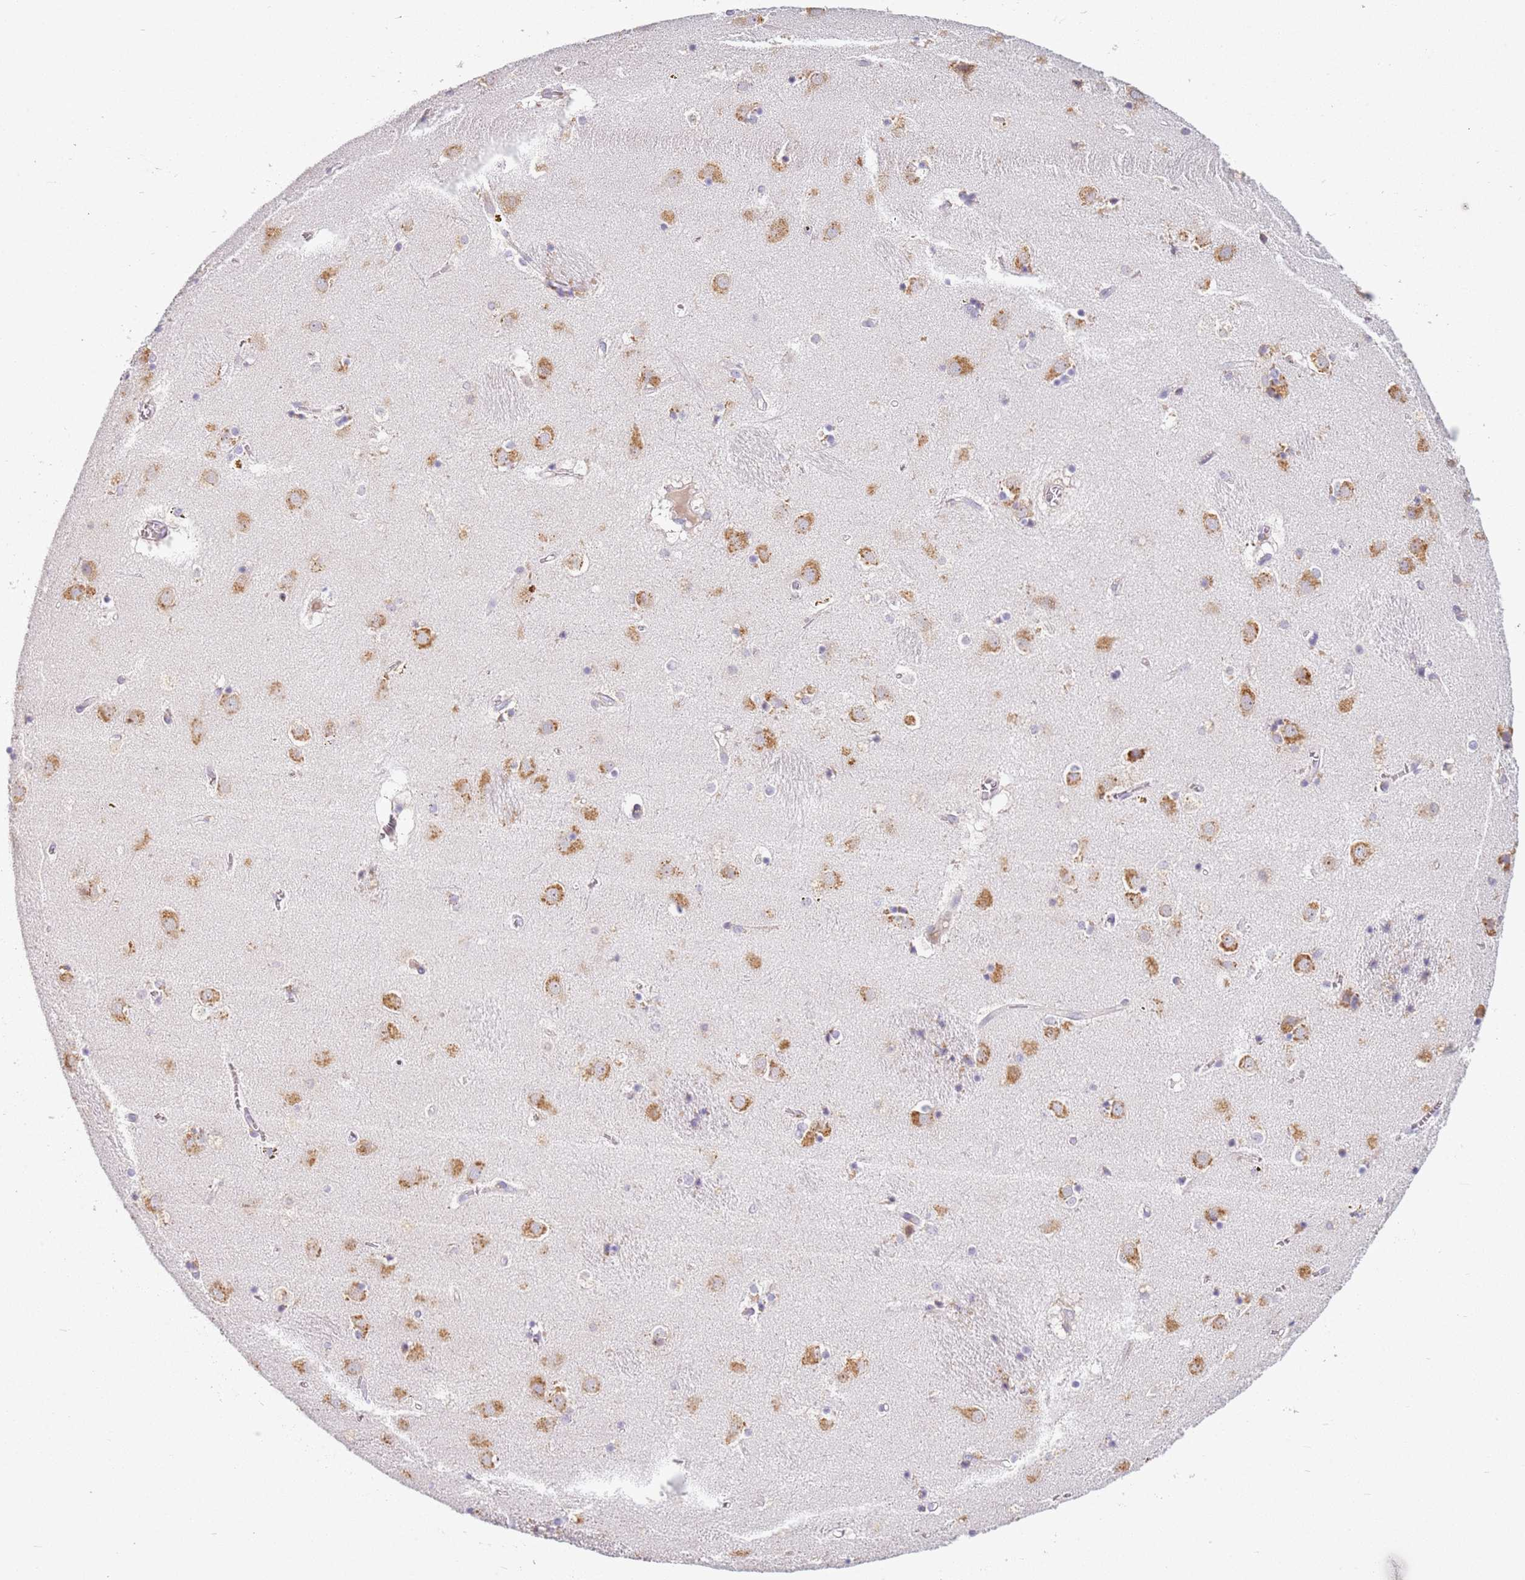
{"staining": {"intensity": "negative", "quantity": "none", "location": "none"}, "tissue": "caudate", "cell_type": "Glial cells", "image_type": "normal", "snomed": [{"axis": "morphology", "description": "Normal tissue, NOS"}, {"axis": "topography", "description": "Lateral ventricle wall"}], "caption": "Immunohistochemistry histopathology image of benign caudate: caudate stained with DAB (3,3'-diaminobenzidine) demonstrates no significant protein positivity in glial cells.", "gene": "RPS28", "patient": {"sex": "male", "age": 70}}